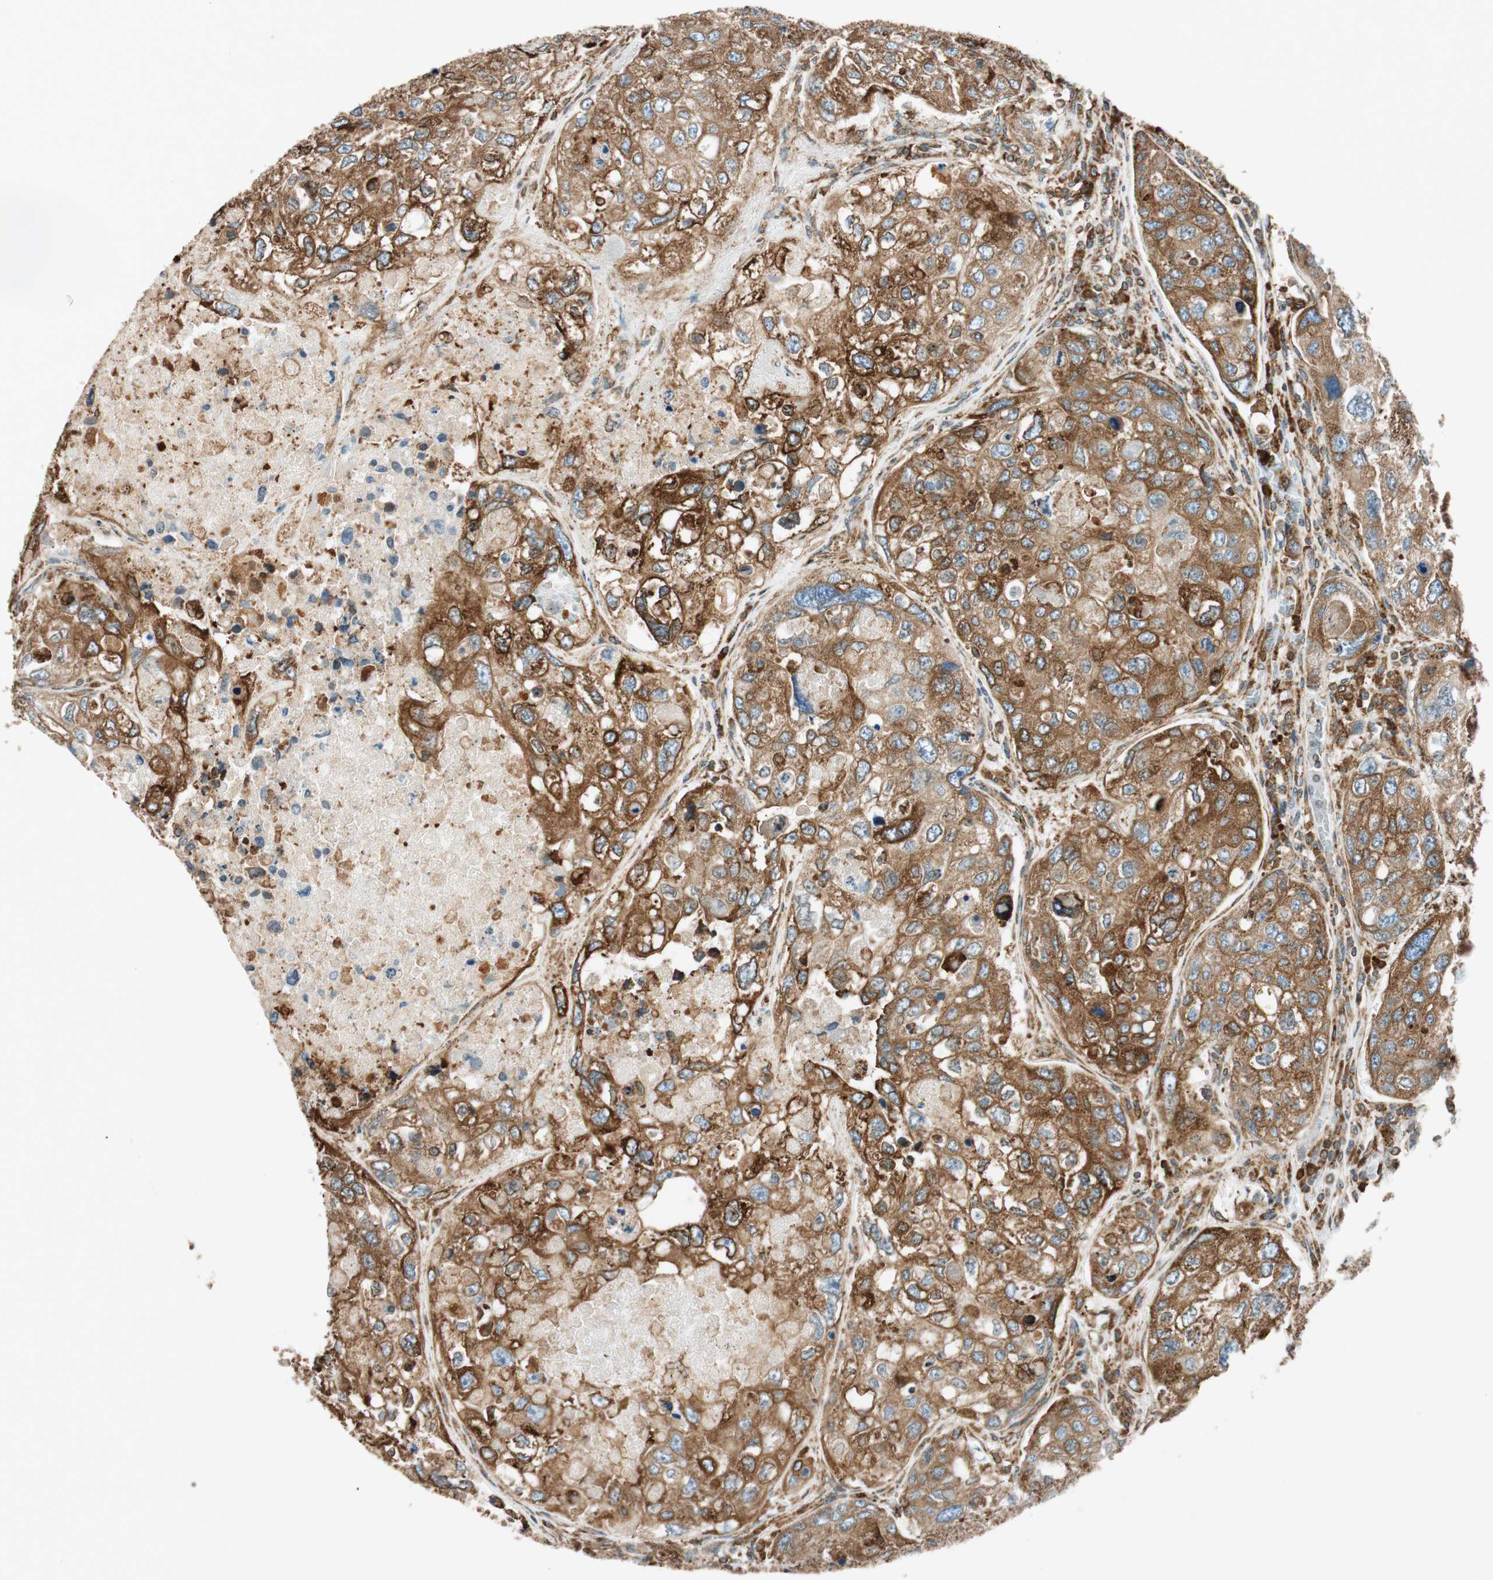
{"staining": {"intensity": "strong", "quantity": ">75%", "location": "cytoplasmic/membranous"}, "tissue": "urothelial cancer", "cell_type": "Tumor cells", "image_type": "cancer", "snomed": [{"axis": "morphology", "description": "Urothelial carcinoma, High grade"}, {"axis": "topography", "description": "Lymph node"}, {"axis": "topography", "description": "Urinary bladder"}], "caption": "Urothelial cancer tissue demonstrates strong cytoplasmic/membranous positivity in approximately >75% of tumor cells, visualized by immunohistochemistry.", "gene": "PRKCSH", "patient": {"sex": "male", "age": 51}}